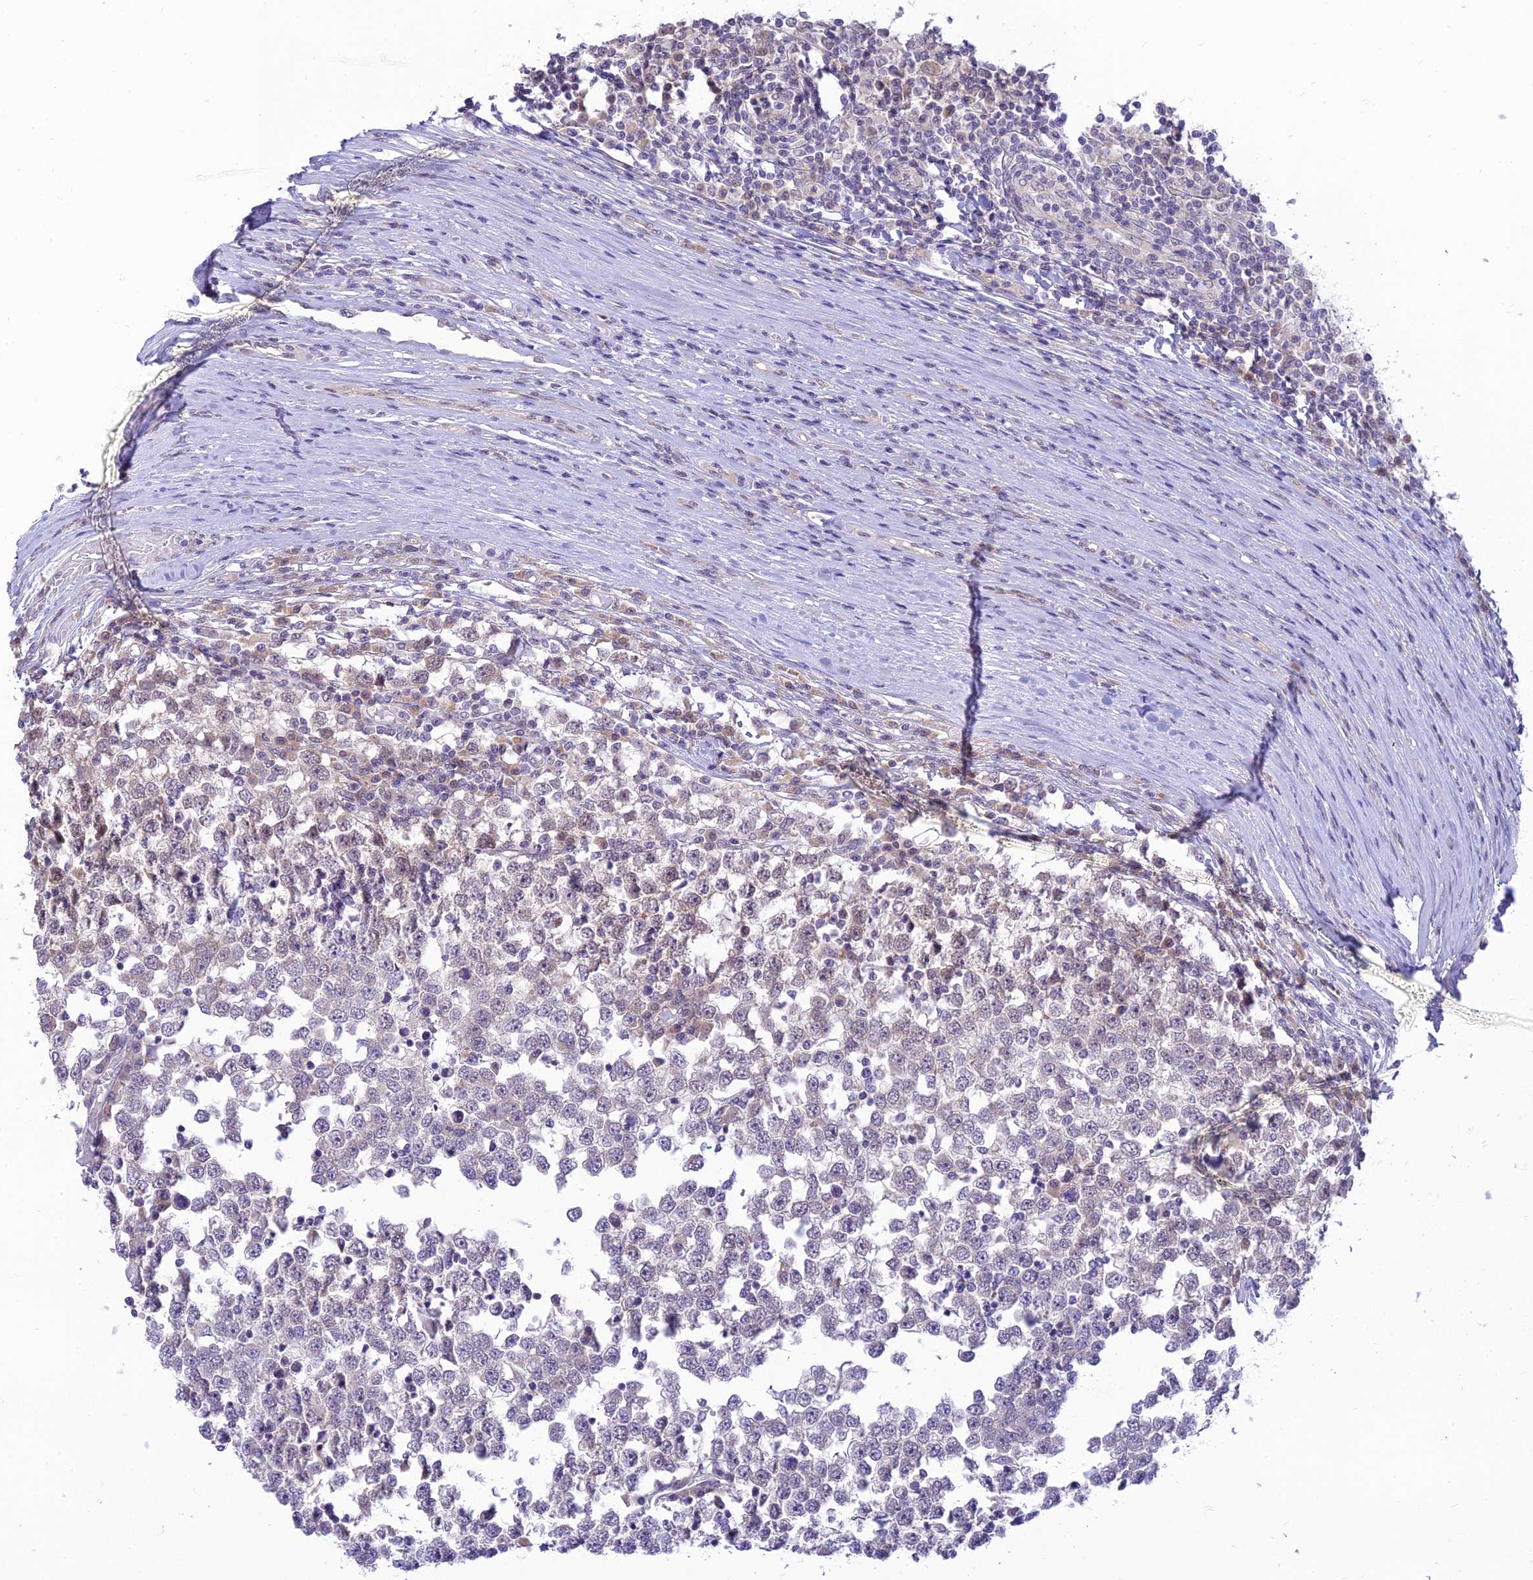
{"staining": {"intensity": "negative", "quantity": "none", "location": "none"}, "tissue": "testis cancer", "cell_type": "Tumor cells", "image_type": "cancer", "snomed": [{"axis": "morphology", "description": "Seminoma, NOS"}, {"axis": "topography", "description": "Testis"}], "caption": "Tumor cells show no significant protein positivity in testis cancer (seminoma).", "gene": "SKIC8", "patient": {"sex": "male", "age": 65}}